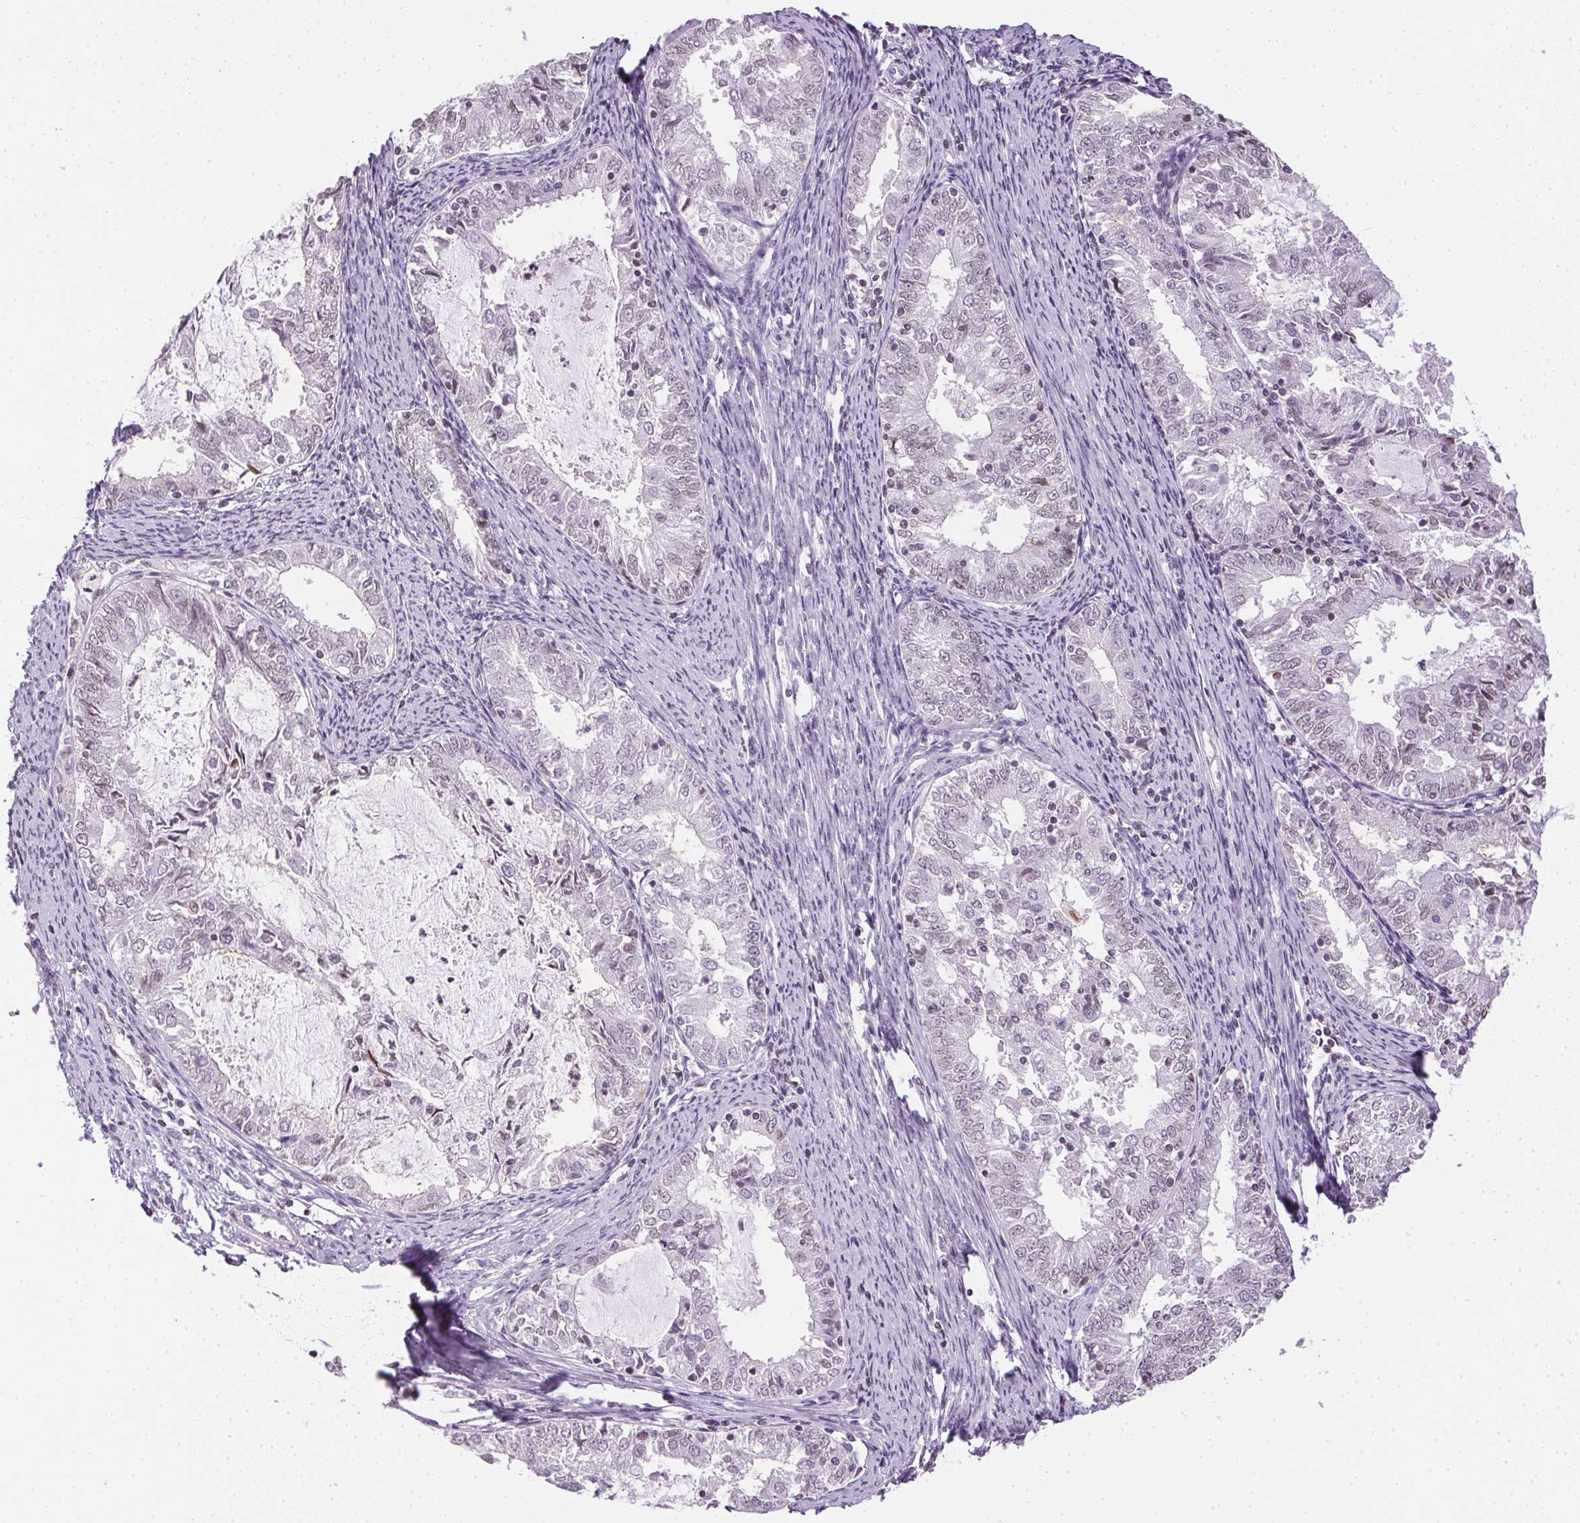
{"staining": {"intensity": "negative", "quantity": "none", "location": "none"}, "tissue": "endometrial cancer", "cell_type": "Tumor cells", "image_type": "cancer", "snomed": [{"axis": "morphology", "description": "Adenocarcinoma, NOS"}, {"axis": "topography", "description": "Endometrium"}], "caption": "This photomicrograph is of endometrial cancer stained with immunohistochemistry (IHC) to label a protein in brown with the nuclei are counter-stained blue. There is no staining in tumor cells.", "gene": "PRL", "patient": {"sex": "female", "age": 57}}